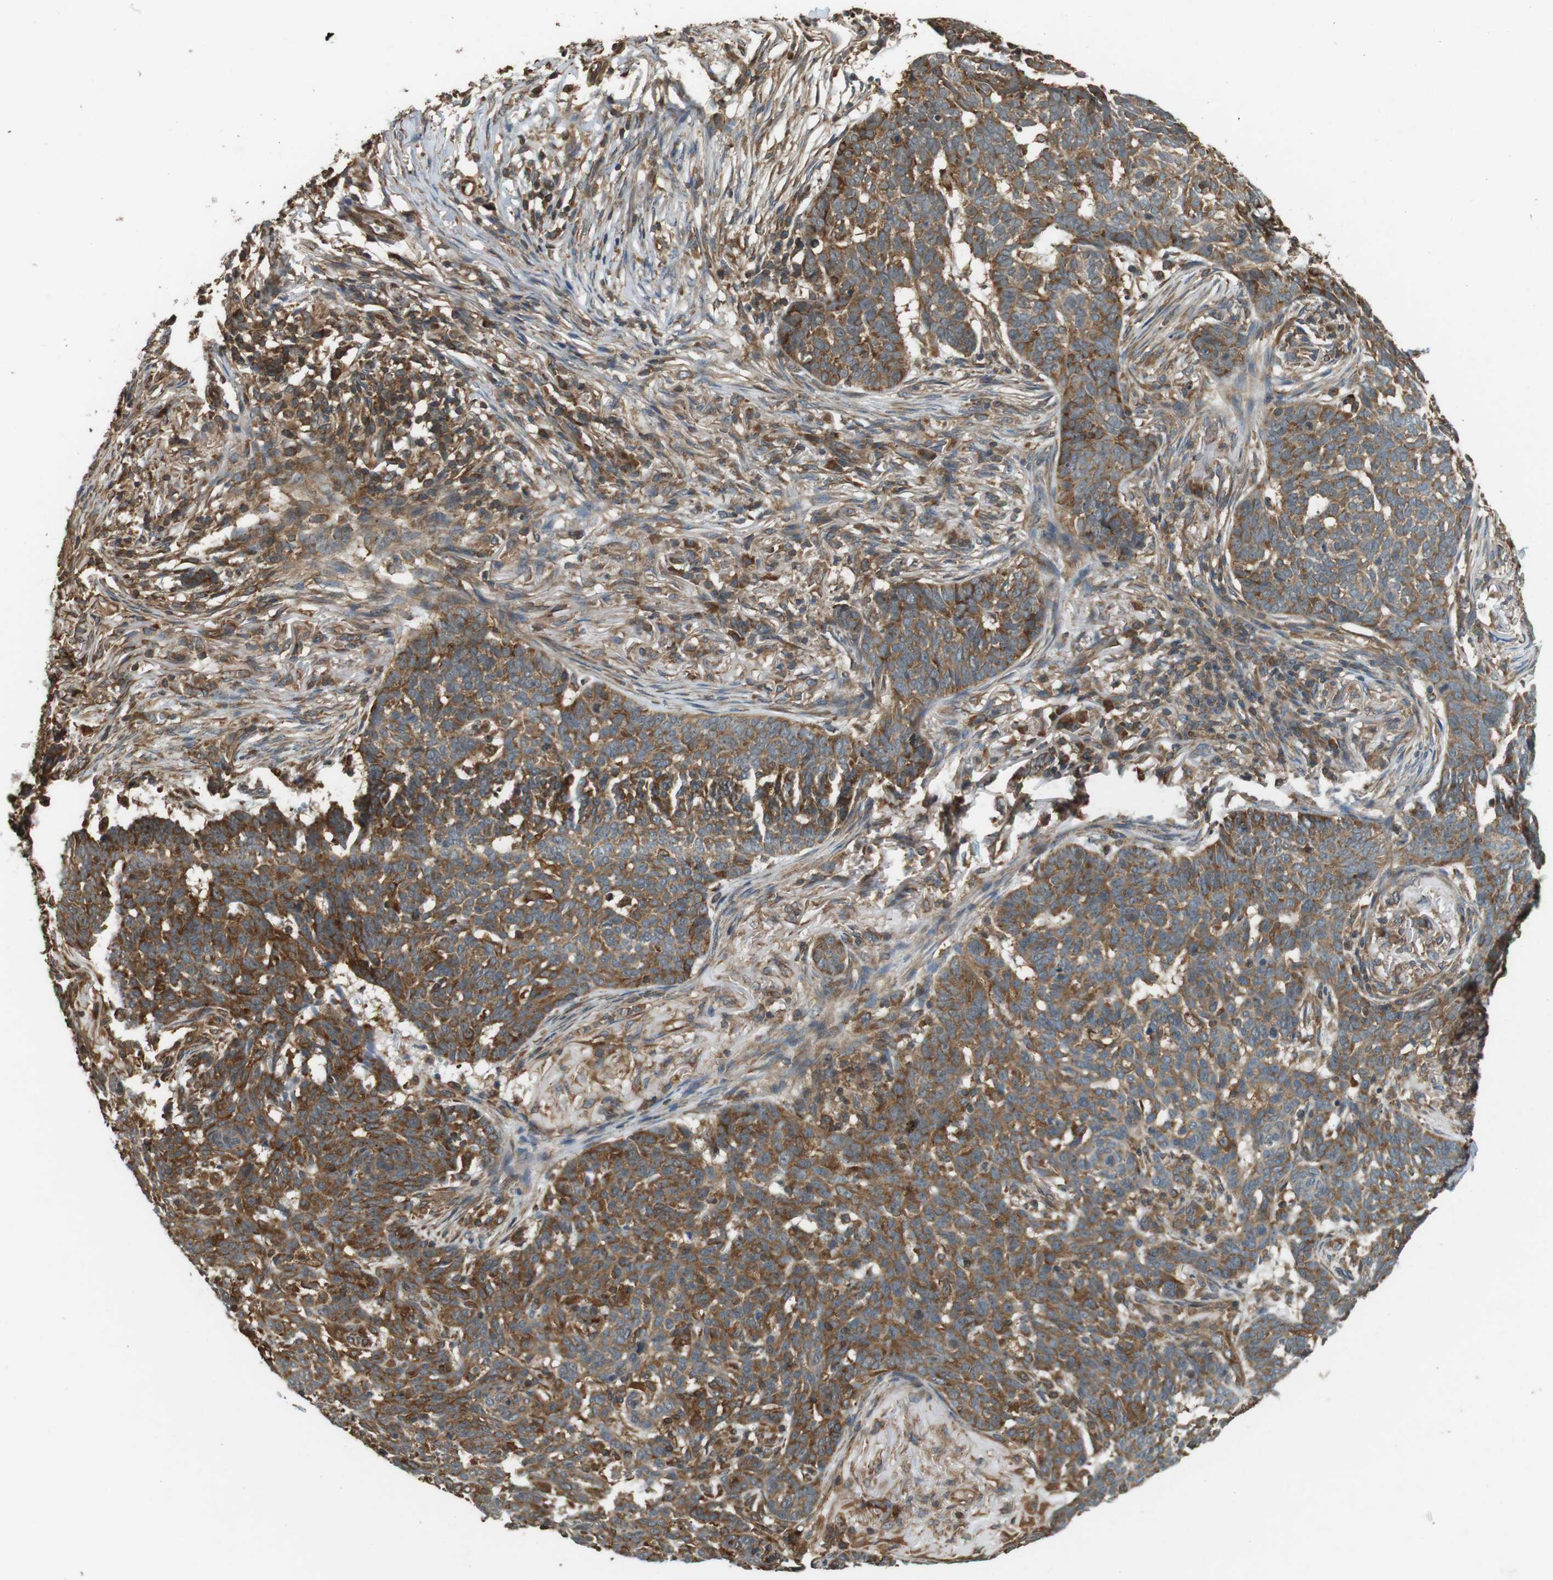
{"staining": {"intensity": "moderate", "quantity": "25%-75%", "location": "cytoplasmic/membranous"}, "tissue": "skin cancer", "cell_type": "Tumor cells", "image_type": "cancer", "snomed": [{"axis": "morphology", "description": "Basal cell carcinoma"}, {"axis": "topography", "description": "Skin"}], "caption": "Immunohistochemical staining of human skin cancer exhibits medium levels of moderate cytoplasmic/membranous protein positivity in approximately 25%-75% of tumor cells. The staining was performed using DAB (3,3'-diaminobenzidine) to visualize the protein expression in brown, while the nuclei were stained in blue with hematoxylin (Magnification: 20x).", "gene": "PA2G4", "patient": {"sex": "male", "age": 85}}